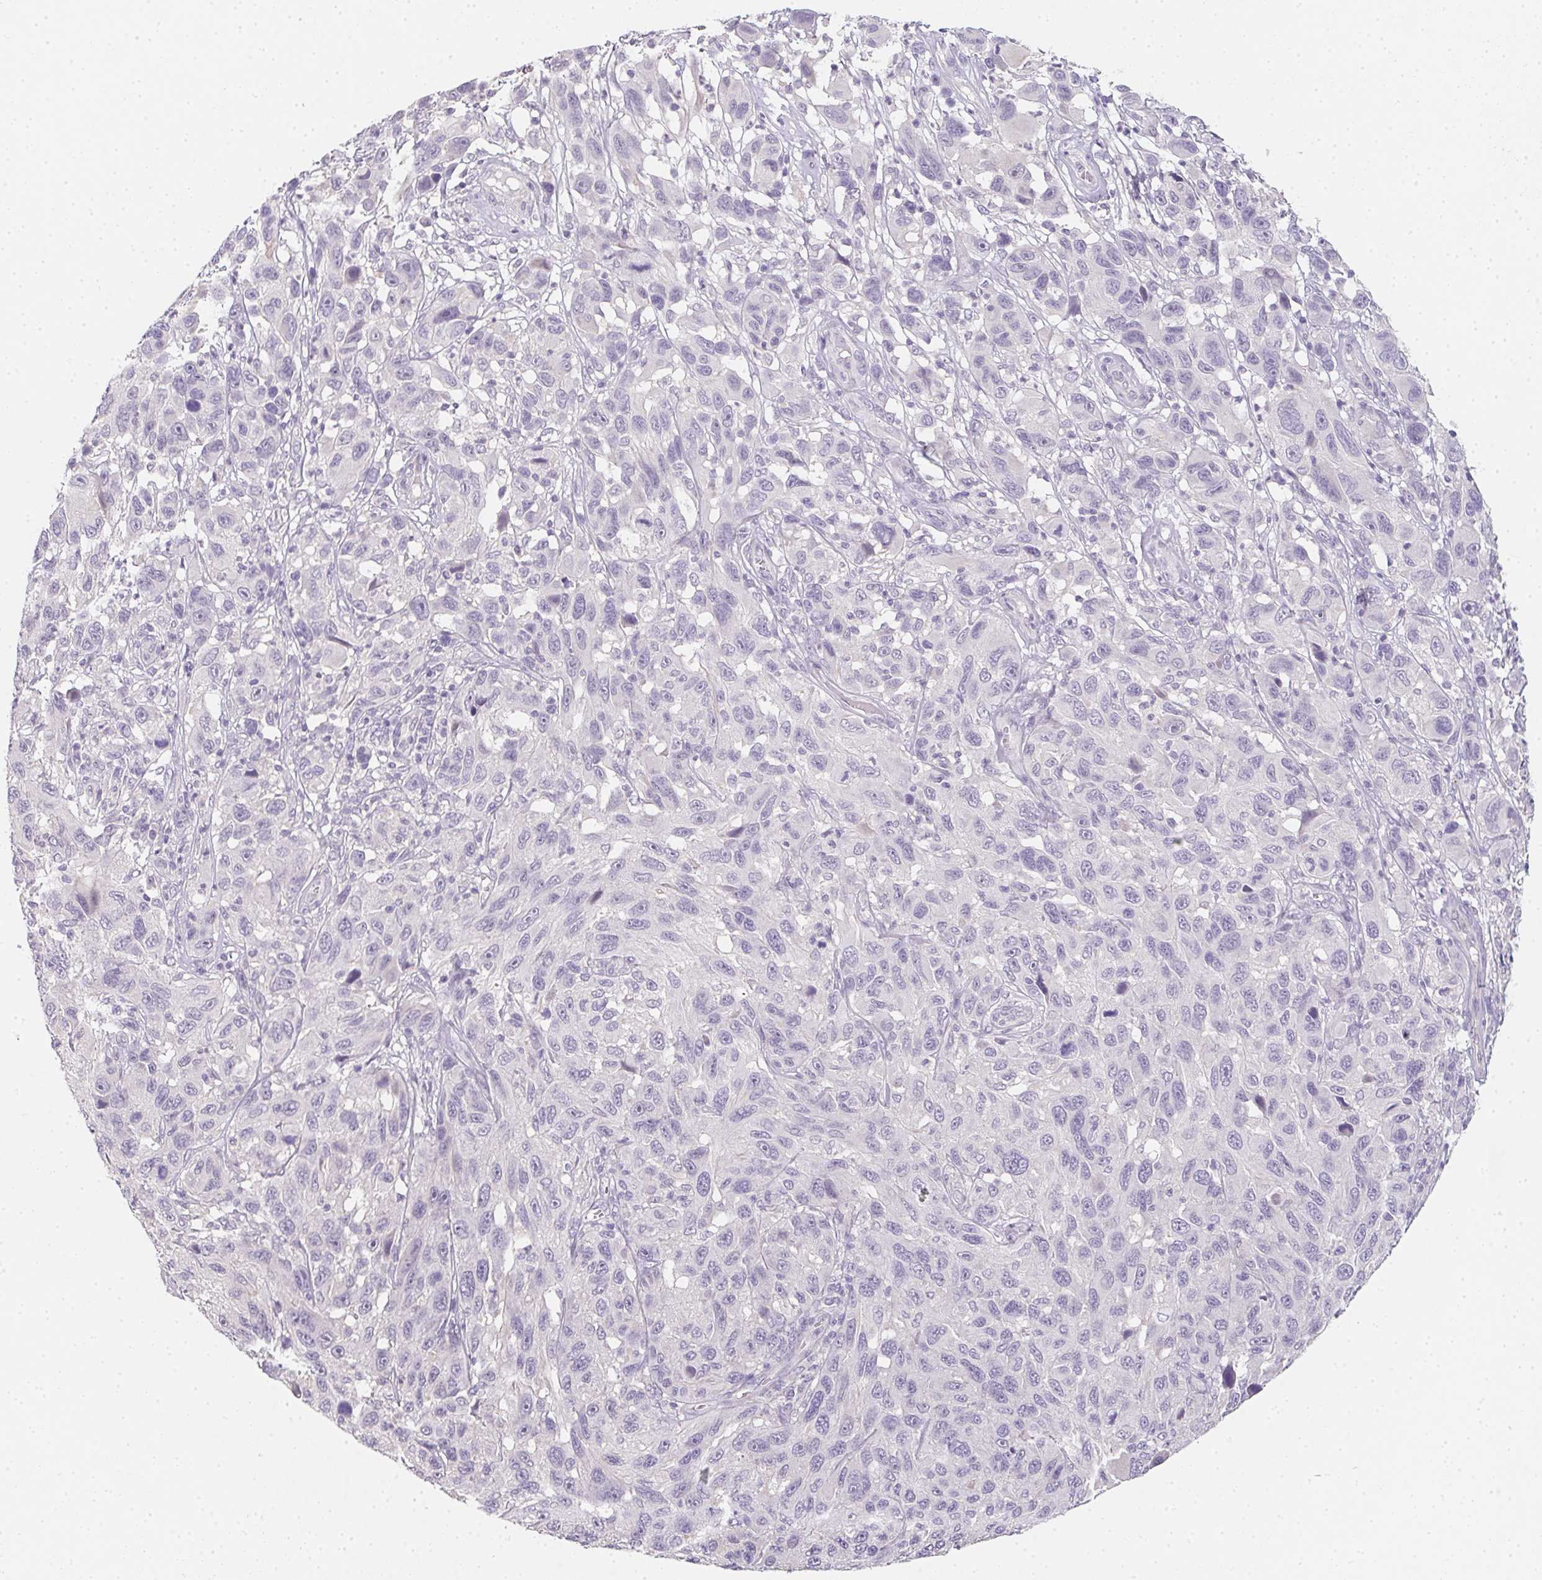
{"staining": {"intensity": "negative", "quantity": "none", "location": "none"}, "tissue": "melanoma", "cell_type": "Tumor cells", "image_type": "cancer", "snomed": [{"axis": "morphology", "description": "Malignant melanoma, NOS"}, {"axis": "topography", "description": "Skin"}], "caption": "Immunohistochemistry photomicrograph of neoplastic tissue: malignant melanoma stained with DAB (3,3'-diaminobenzidine) exhibits no significant protein staining in tumor cells.", "gene": "ZBBX", "patient": {"sex": "male", "age": 53}}